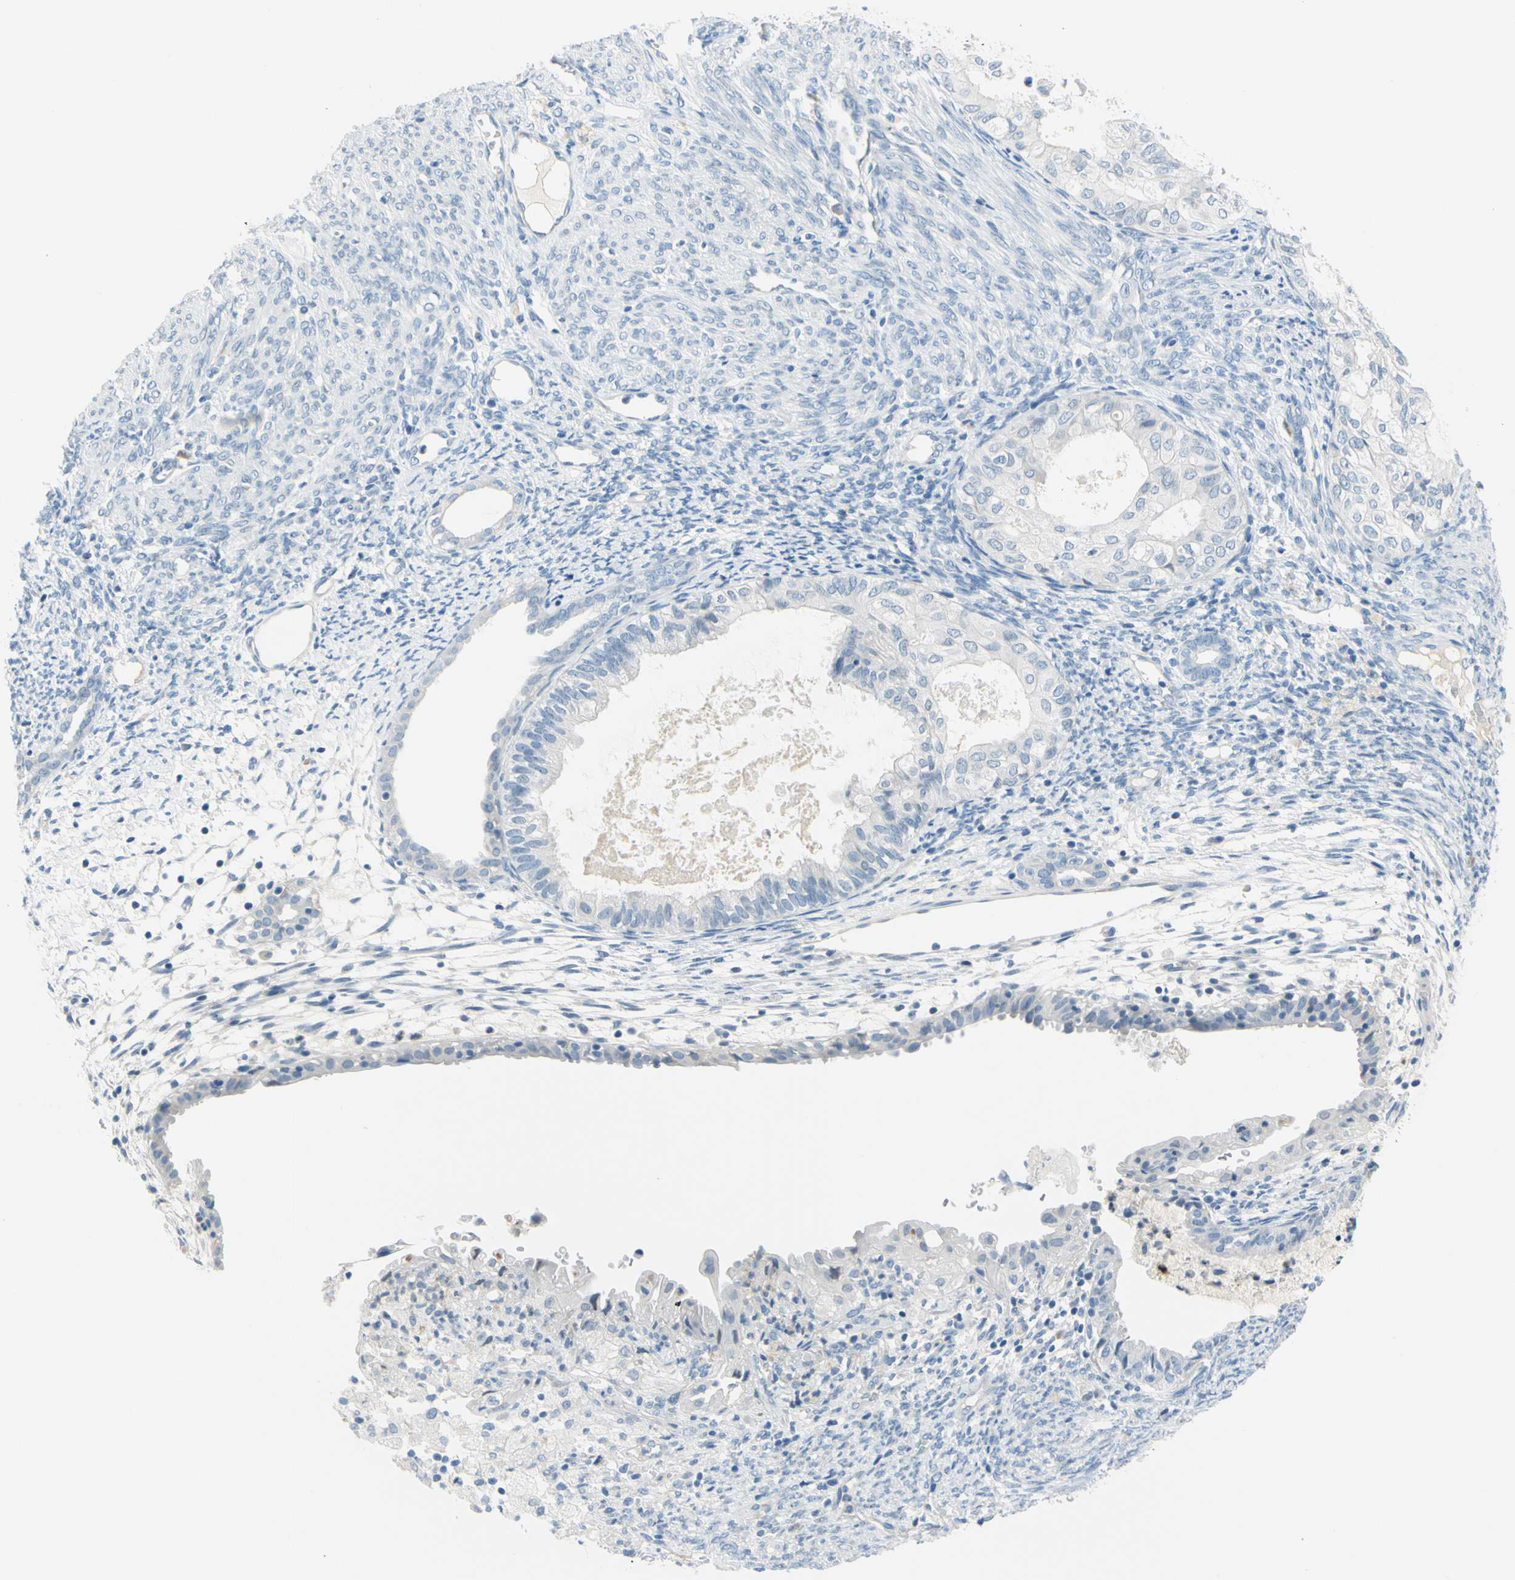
{"staining": {"intensity": "negative", "quantity": "none", "location": "none"}, "tissue": "cervical cancer", "cell_type": "Tumor cells", "image_type": "cancer", "snomed": [{"axis": "morphology", "description": "Normal tissue, NOS"}, {"axis": "morphology", "description": "Adenocarcinoma, NOS"}, {"axis": "topography", "description": "Cervix"}, {"axis": "topography", "description": "Endometrium"}], "caption": "Human cervical cancer (adenocarcinoma) stained for a protein using immunohistochemistry demonstrates no positivity in tumor cells.", "gene": "DCT", "patient": {"sex": "female", "age": 86}}